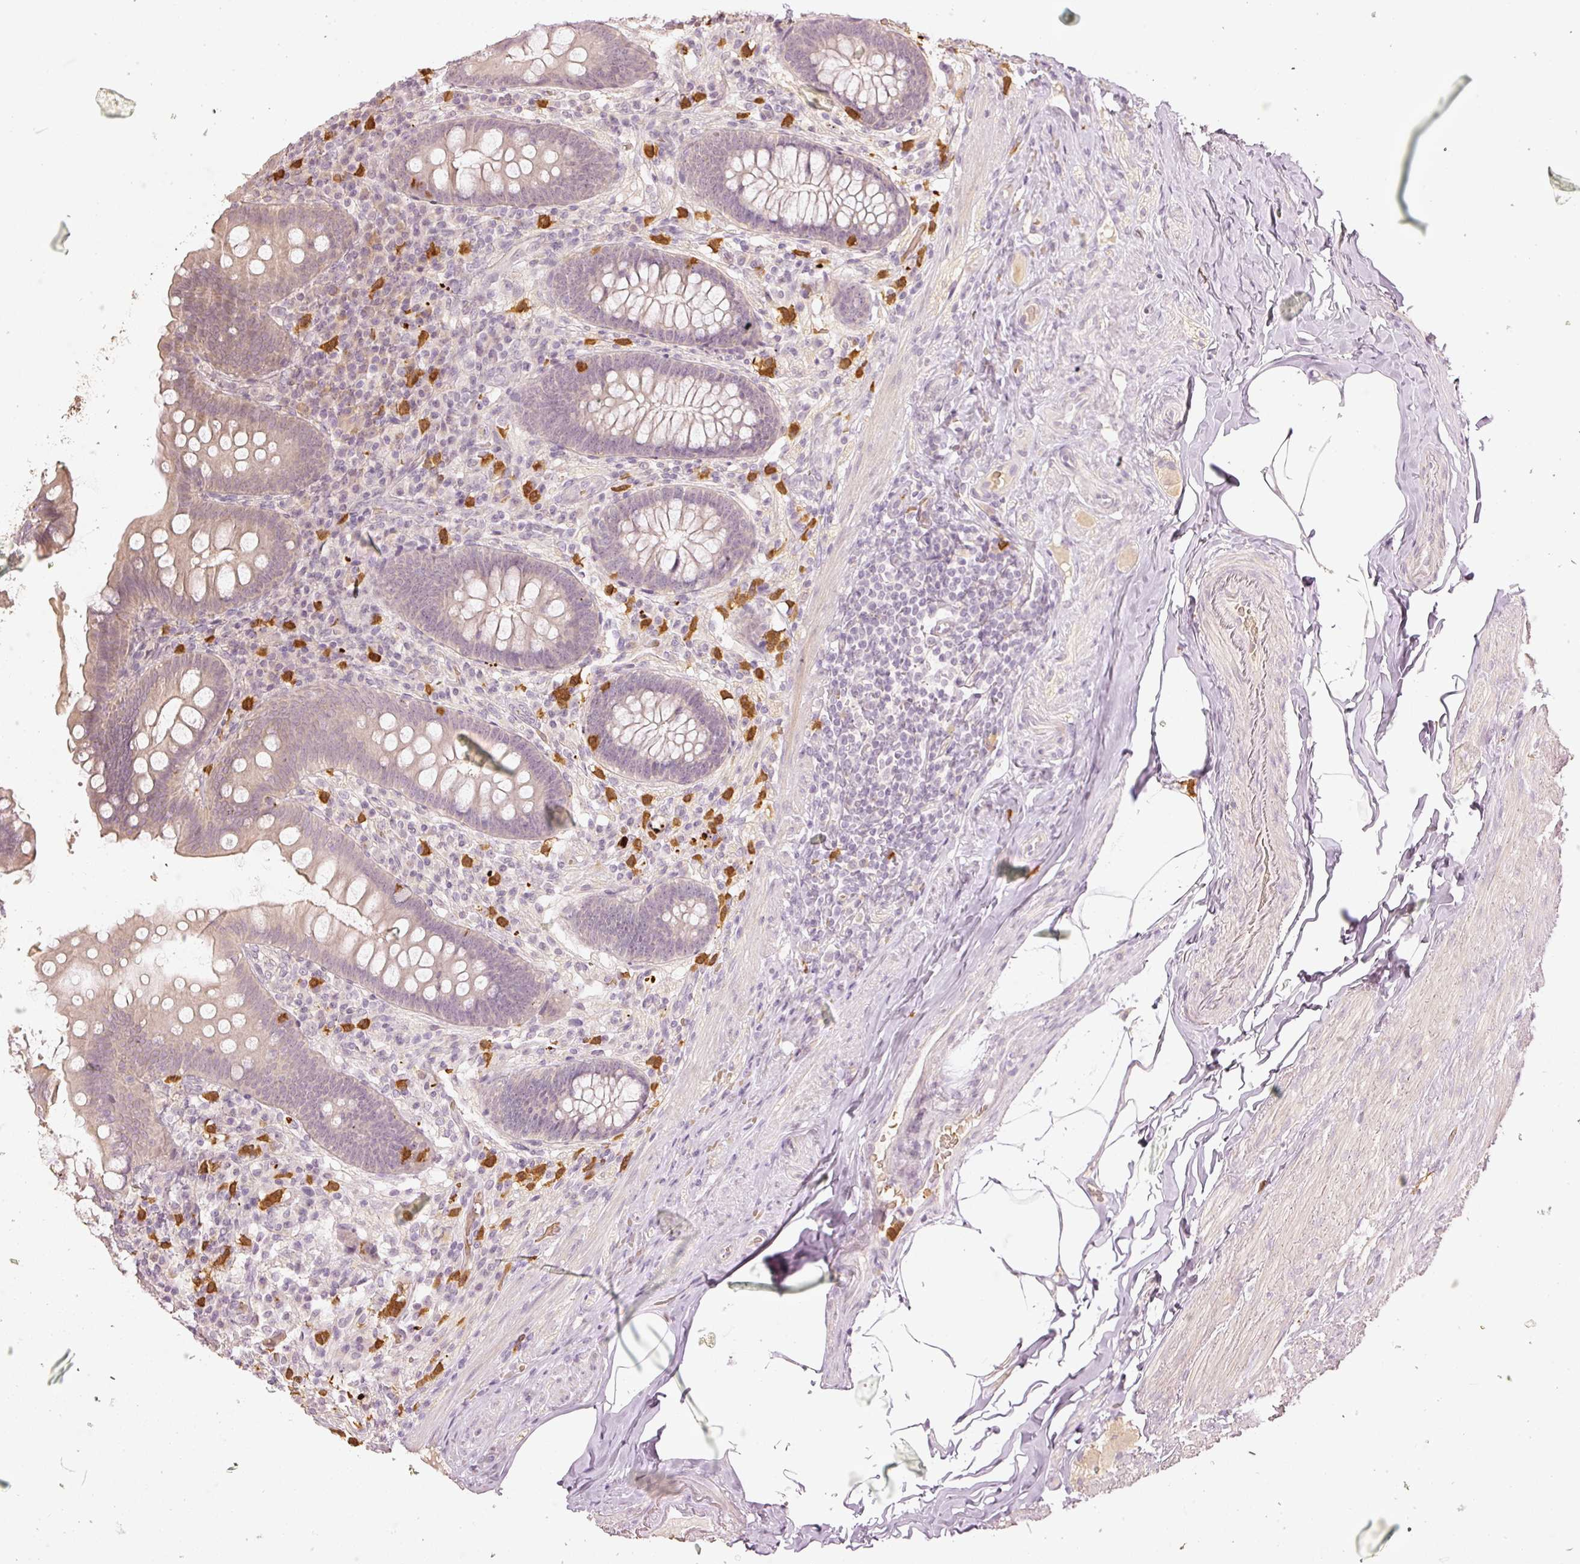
{"staining": {"intensity": "weak", "quantity": "25%-75%", "location": "cytoplasmic/membranous"}, "tissue": "appendix", "cell_type": "Glandular cells", "image_type": "normal", "snomed": [{"axis": "morphology", "description": "Normal tissue, NOS"}, {"axis": "topography", "description": "Appendix"}], "caption": "The image demonstrates staining of unremarkable appendix, revealing weak cytoplasmic/membranous protein staining (brown color) within glandular cells.", "gene": "GZMA", "patient": {"sex": "male", "age": 71}}